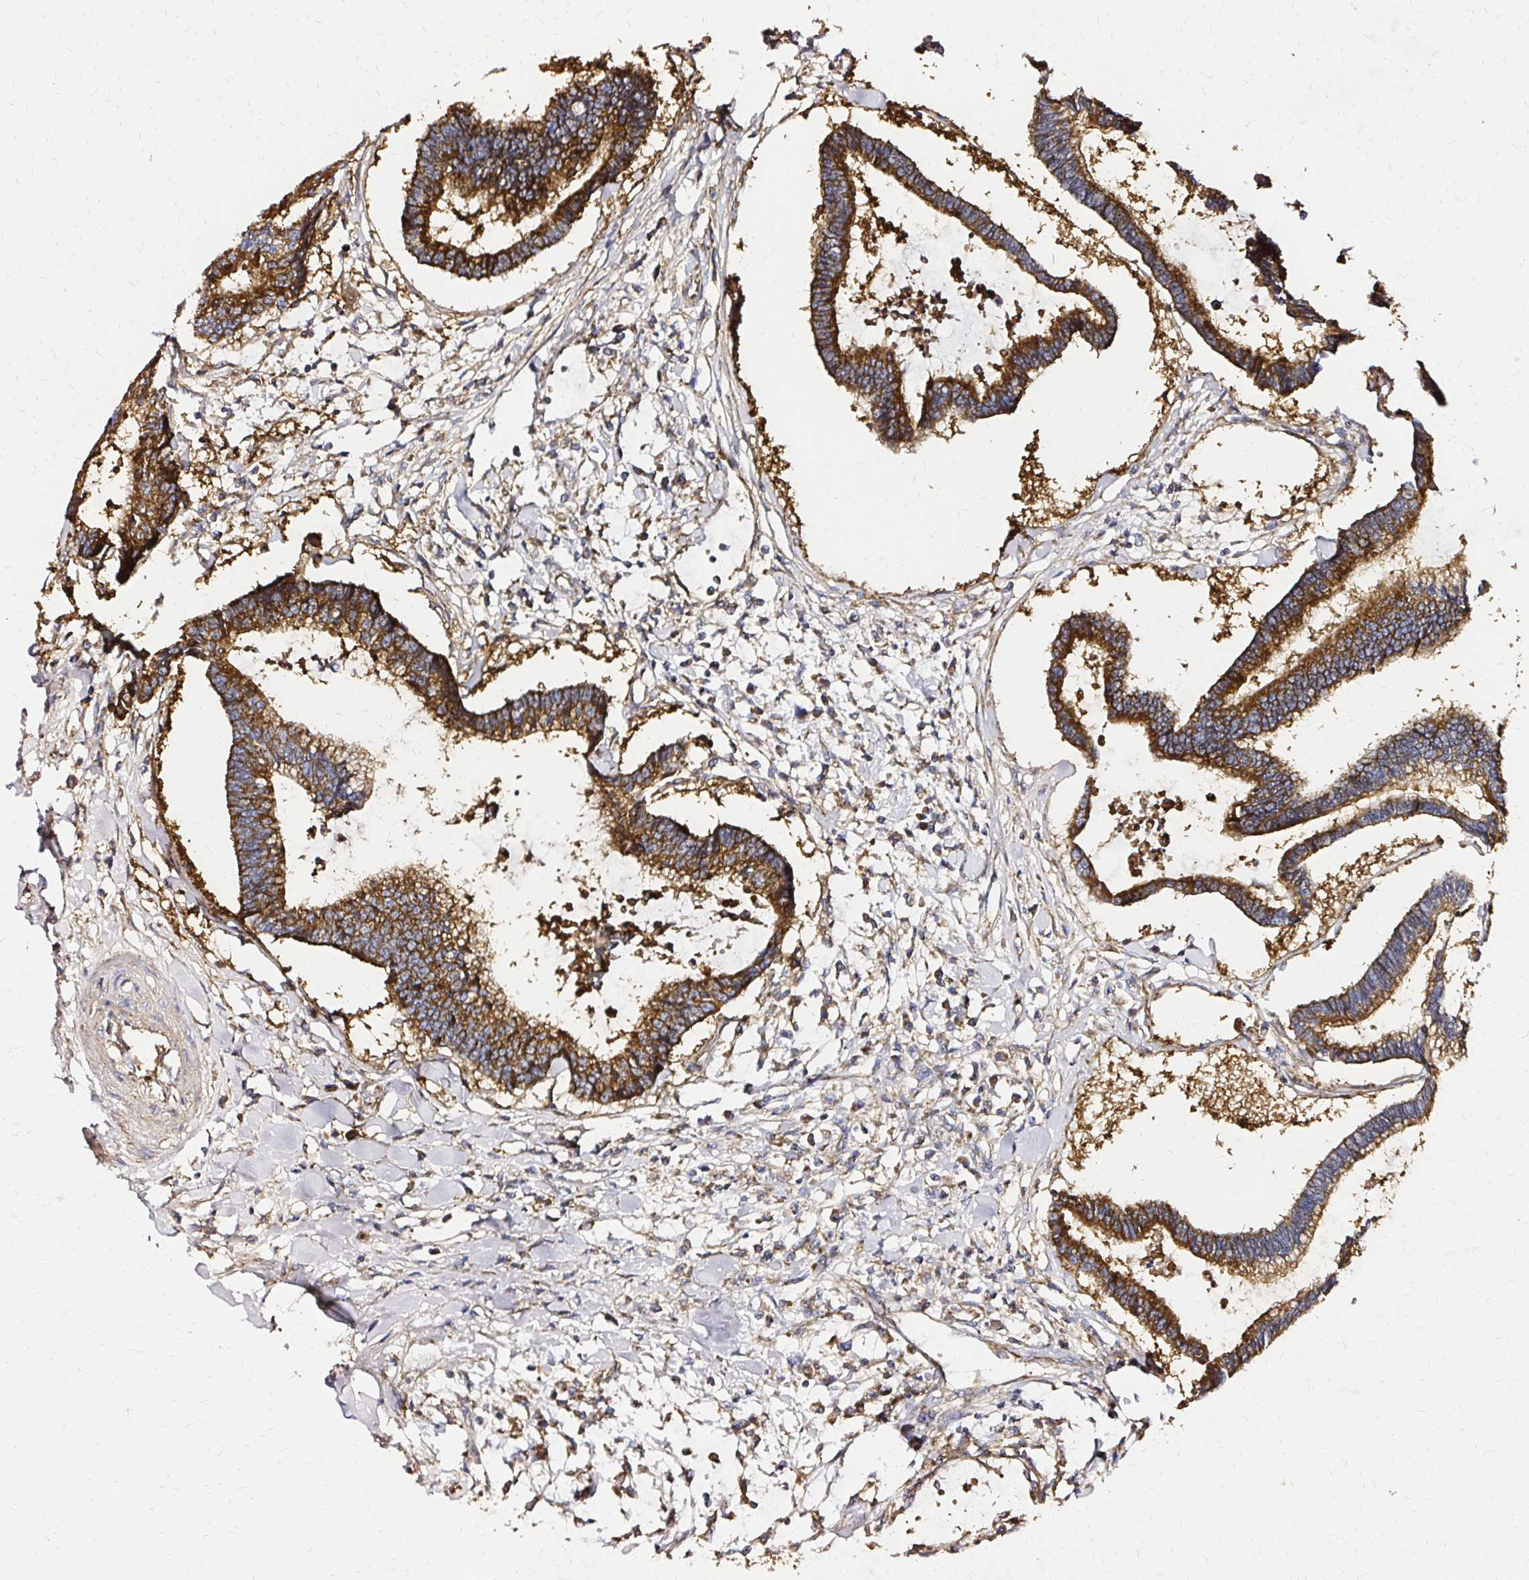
{"staining": {"intensity": "strong", "quantity": ">75%", "location": "cytoplasmic/membranous"}, "tissue": "colorectal cancer", "cell_type": "Tumor cells", "image_type": "cancer", "snomed": [{"axis": "morphology", "description": "Adenocarcinoma, NOS"}, {"axis": "topography", "description": "Colon"}], "caption": "DAB immunohistochemical staining of colorectal adenocarcinoma demonstrates strong cytoplasmic/membranous protein staining in about >75% of tumor cells.", "gene": "MRPL13", "patient": {"sex": "female", "age": 78}}